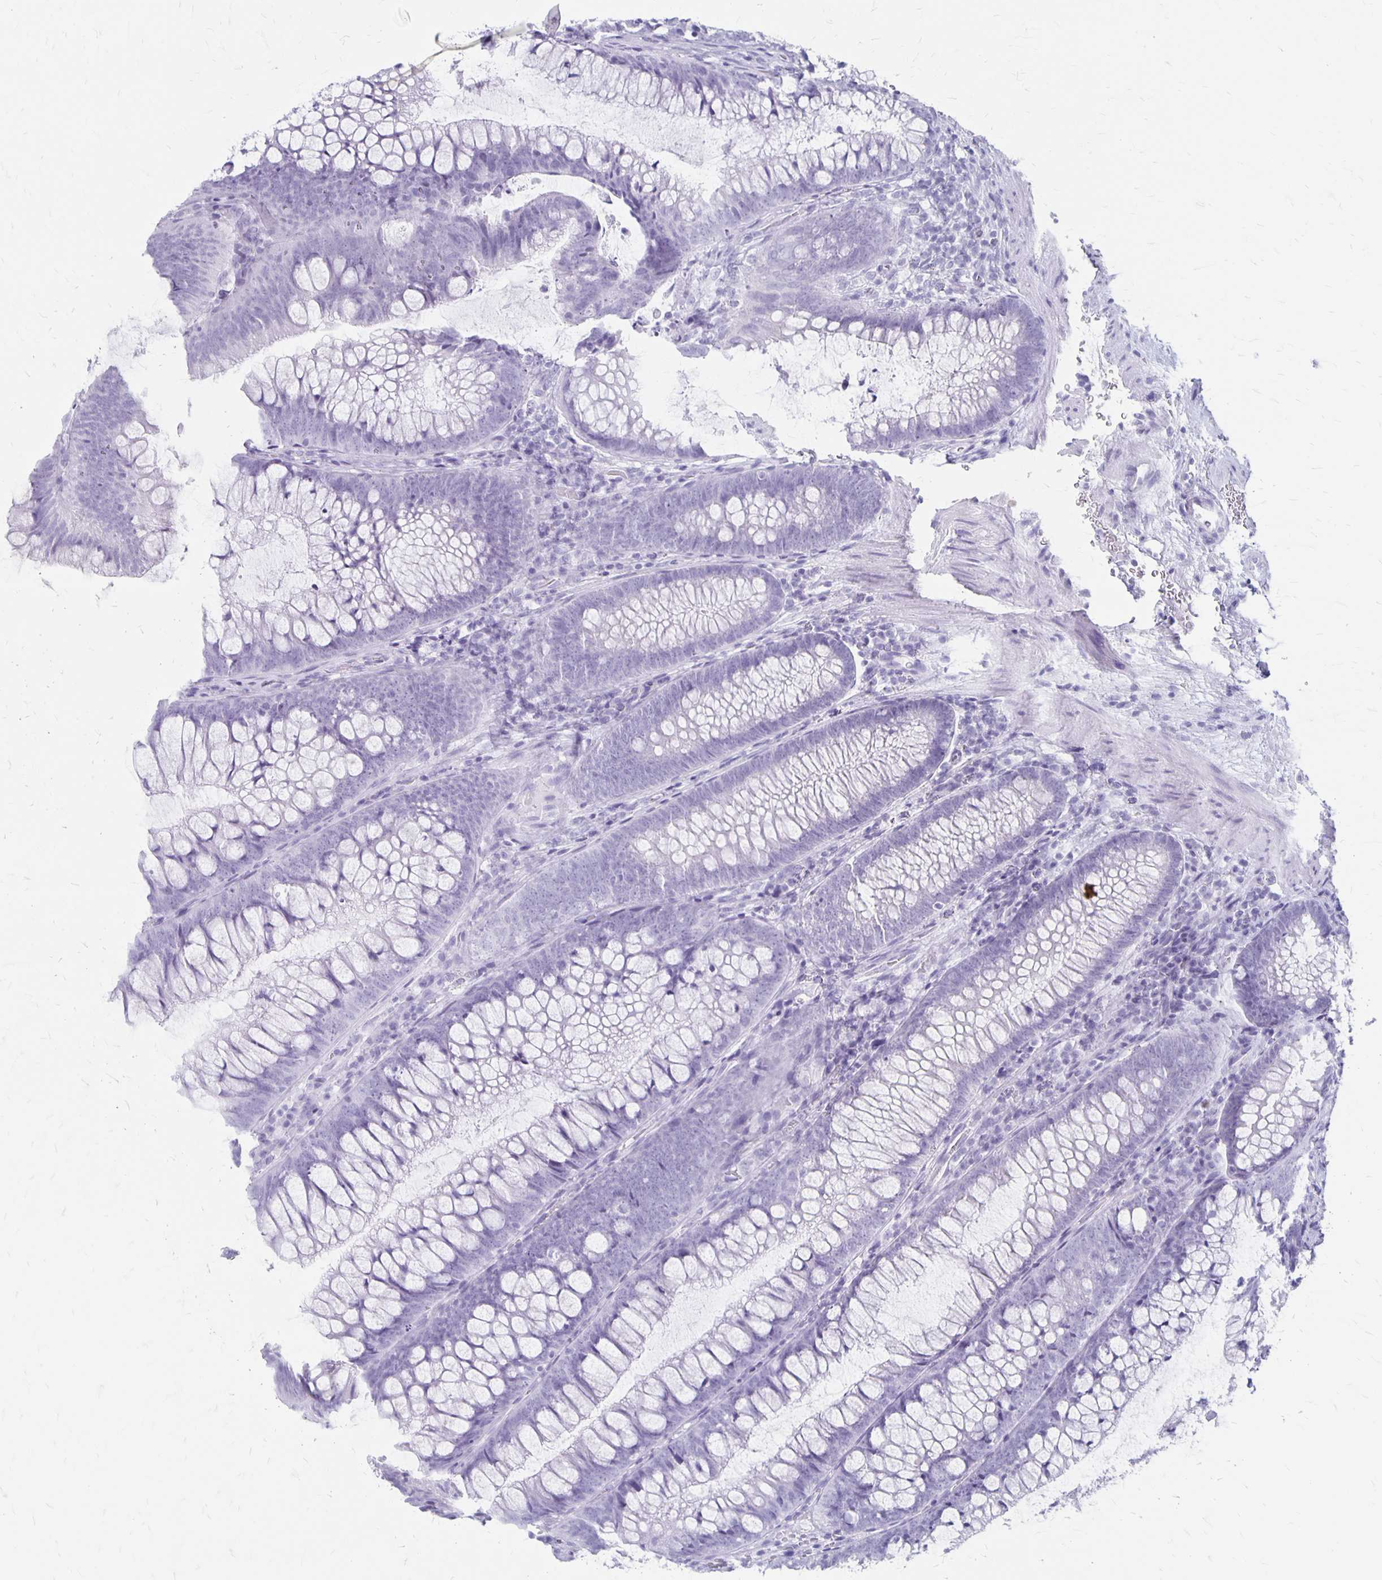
{"staining": {"intensity": "negative", "quantity": "none", "location": "none"}, "tissue": "colon", "cell_type": "Endothelial cells", "image_type": "normal", "snomed": [{"axis": "morphology", "description": "Normal tissue, NOS"}, {"axis": "morphology", "description": "Adenoma, NOS"}, {"axis": "topography", "description": "Soft tissue"}, {"axis": "topography", "description": "Colon"}], "caption": "Unremarkable colon was stained to show a protein in brown. There is no significant staining in endothelial cells. (Immunohistochemistry, brightfield microscopy, high magnification).", "gene": "MAGEC2", "patient": {"sex": "male", "age": 47}}